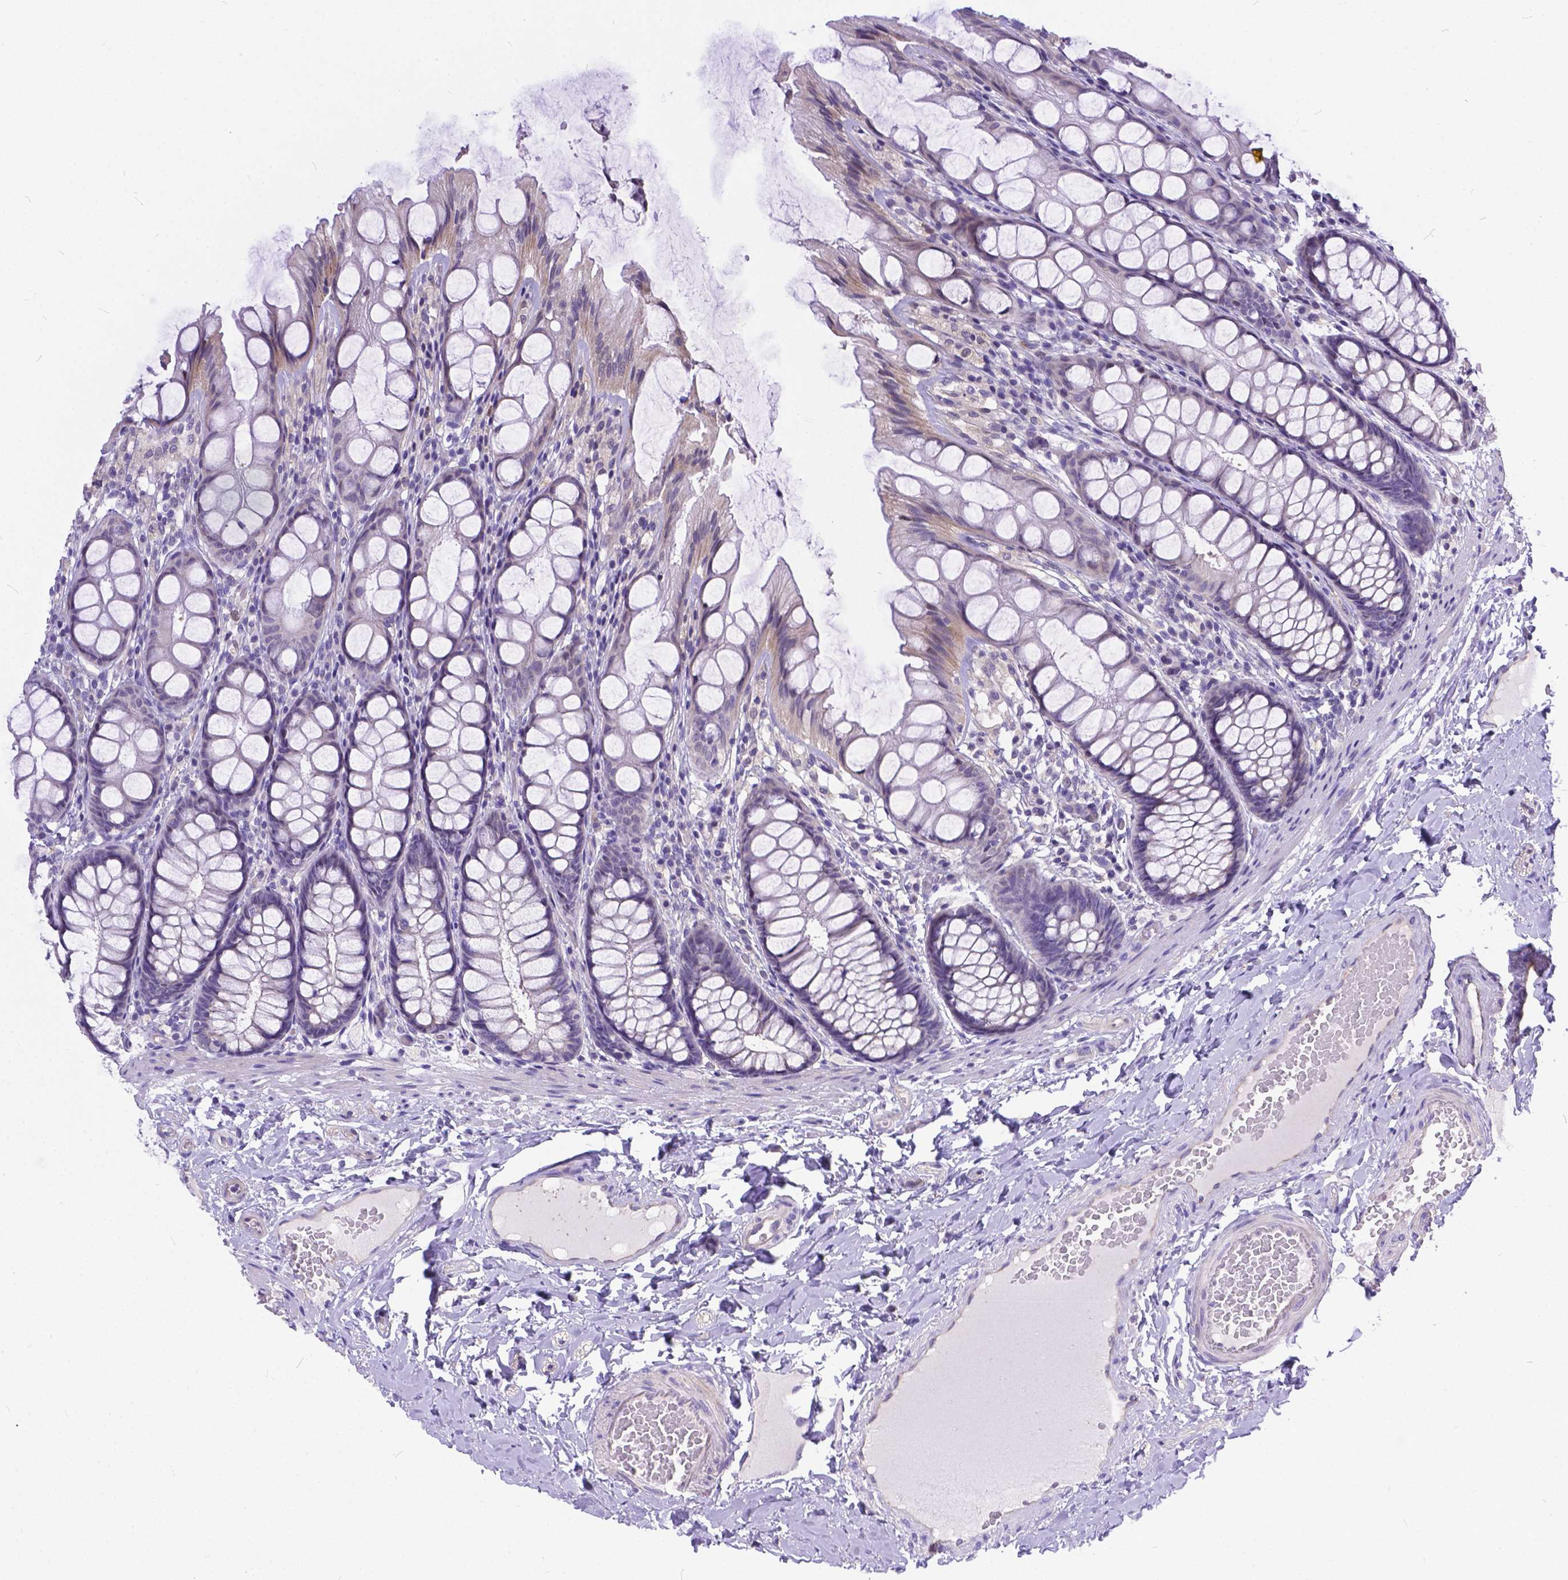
{"staining": {"intensity": "negative", "quantity": "none", "location": "none"}, "tissue": "colon", "cell_type": "Endothelial cells", "image_type": "normal", "snomed": [{"axis": "morphology", "description": "Normal tissue, NOS"}, {"axis": "topography", "description": "Colon"}], "caption": "This is a histopathology image of immunohistochemistry staining of normal colon, which shows no staining in endothelial cells. Brightfield microscopy of immunohistochemistry (IHC) stained with DAB (3,3'-diaminobenzidine) (brown) and hematoxylin (blue), captured at high magnification.", "gene": "DLEC1", "patient": {"sex": "male", "age": 47}}